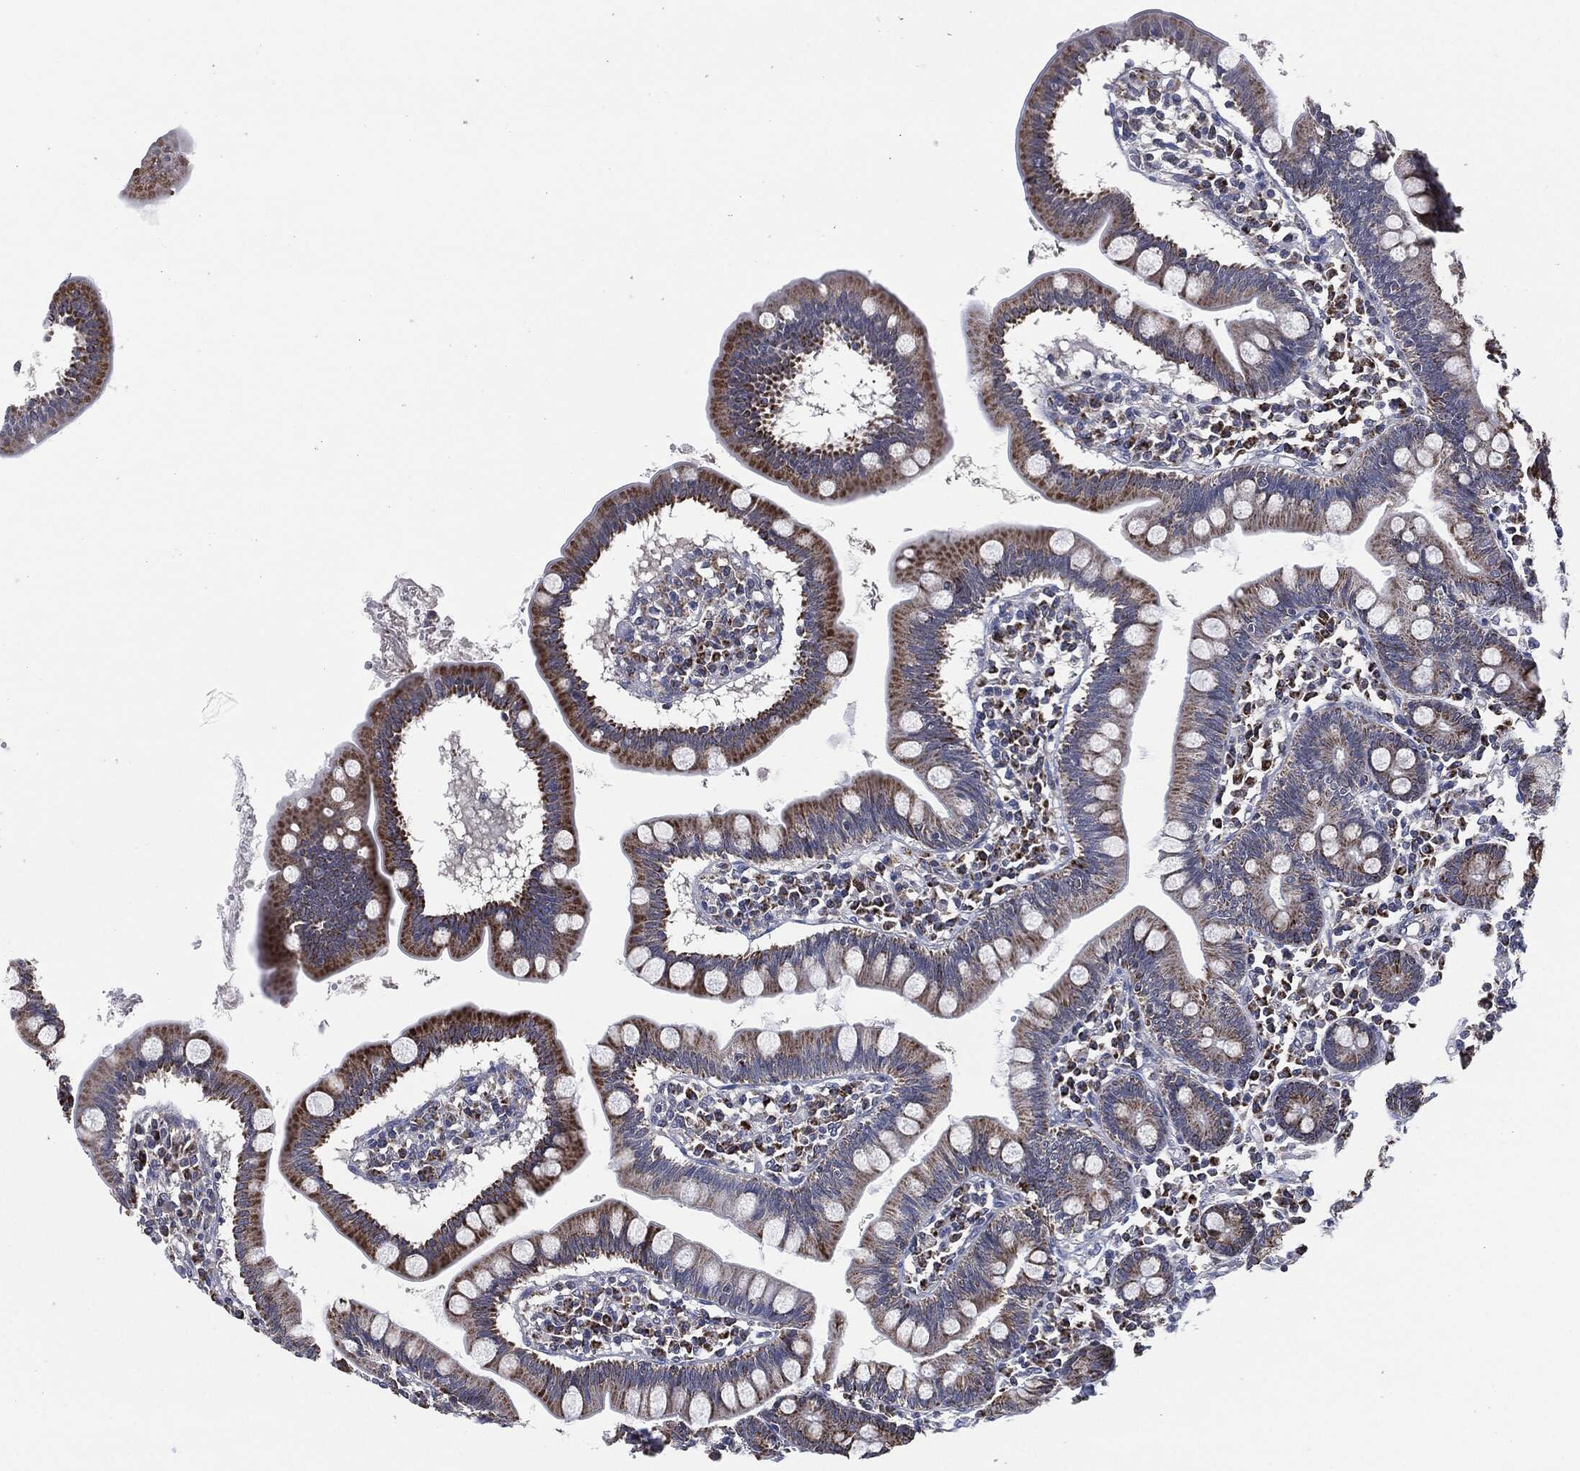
{"staining": {"intensity": "strong", "quantity": "25%-75%", "location": "cytoplasmic/membranous"}, "tissue": "small intestine", "cell_type": "Glandular cells", "image_type": "normal", "snomed": [{"axis": "morphology", "description": "Normal tissue, NOS"}, {"axis": "topography", "description": "Small intestine"}], "caption": "Benign small intestine demonstrates strong cytoplasmic/membranous positivity in approximately 25%-75% of glandular cells.", "gene": "NDUFV2", "patient": {"sex": "male", "age": 88}}